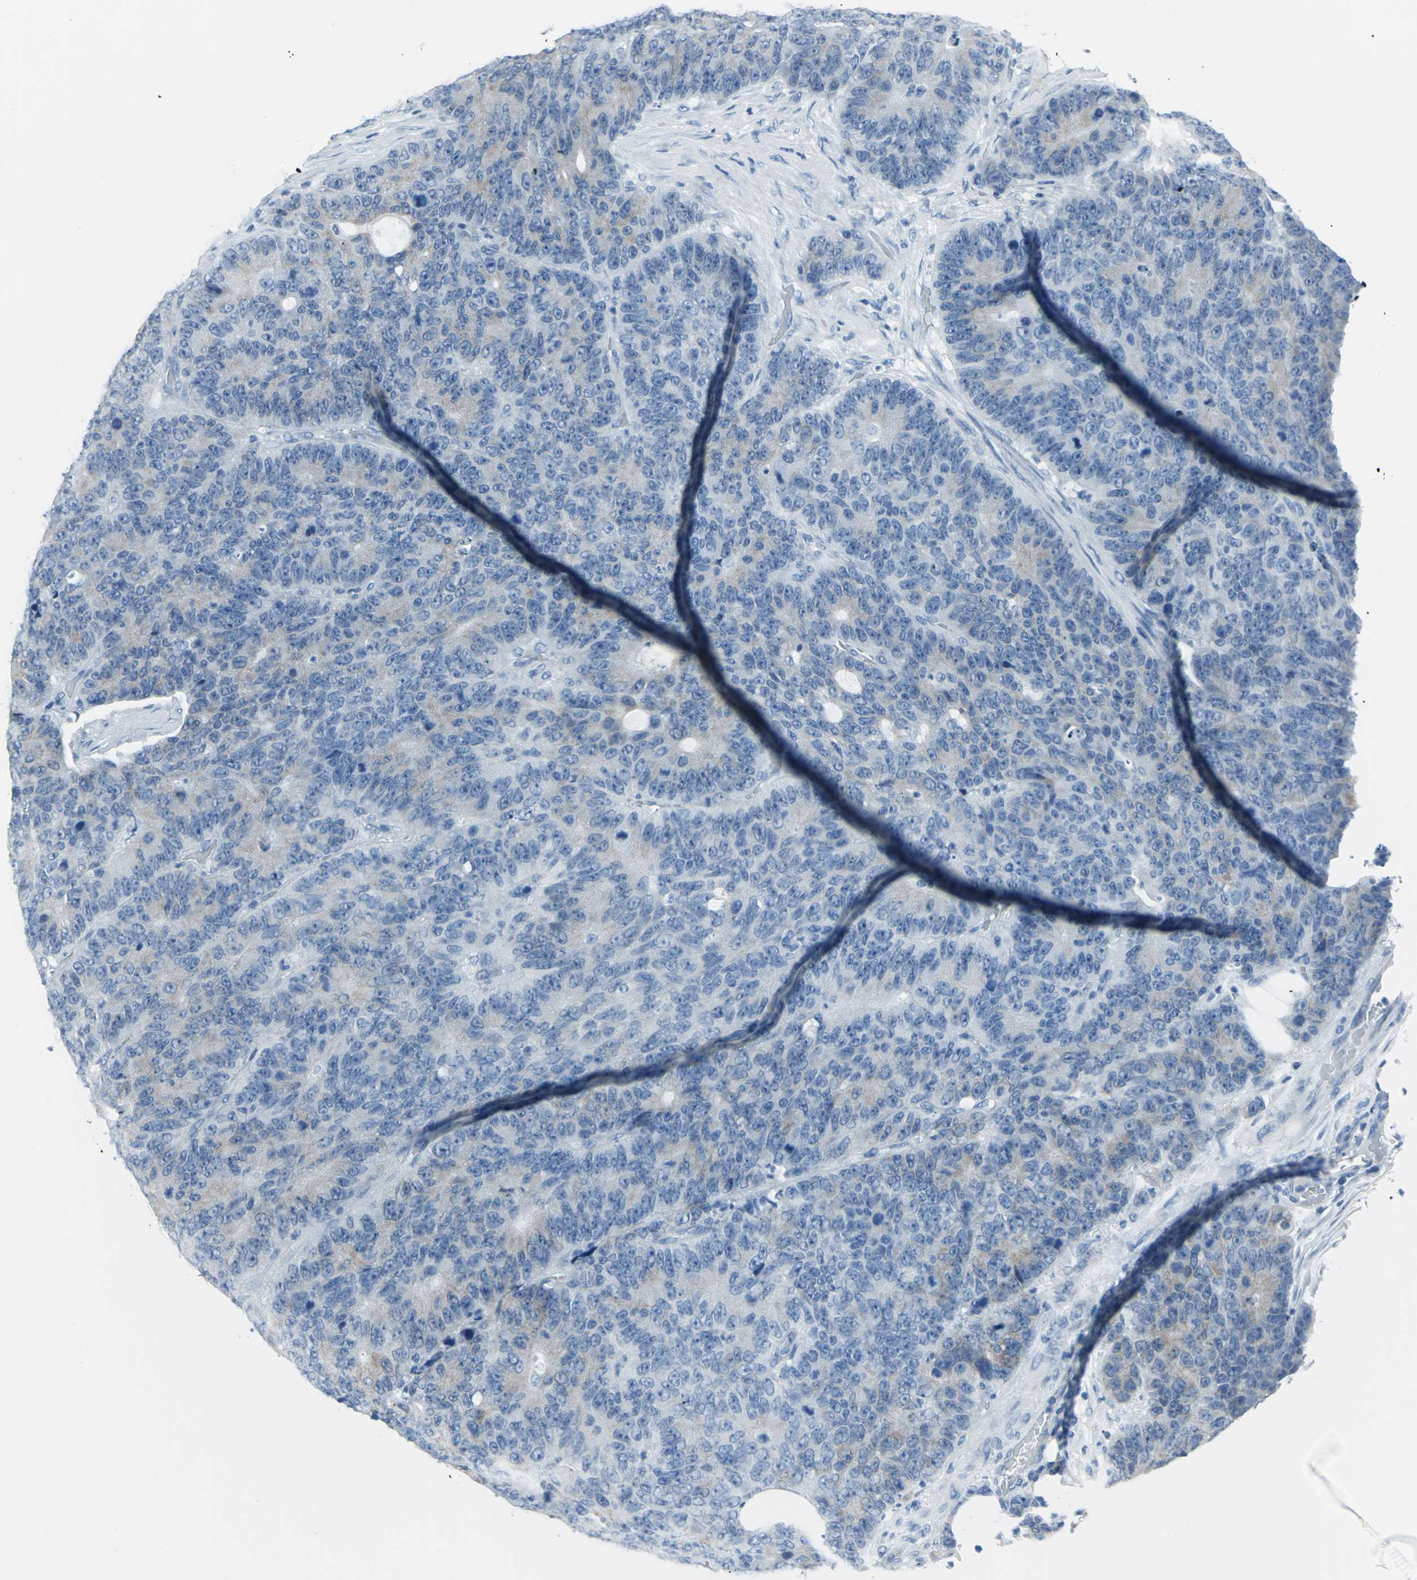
{"staining": {"intensity": "weak", "quantity": "<25%", "location": "cytoplasmic/membranous"}, "tissue": "colorectal cancer", "cell_type": "Tumor cells", "image_type": "cancer", "snomed": [{"axis": "morphology", "description": "Adenocarcinoma, NOS"}, {"axis": "topography", "description": "Colon"}], "caption": "DAB (3,3'-diaminobenzidine) immunohistochemical staining of adenocarcinoma (colorectal) displays no significant expression in tumor cells.", "gene": "CYB5A", "patient": {"sex": "female", "age": 86}}